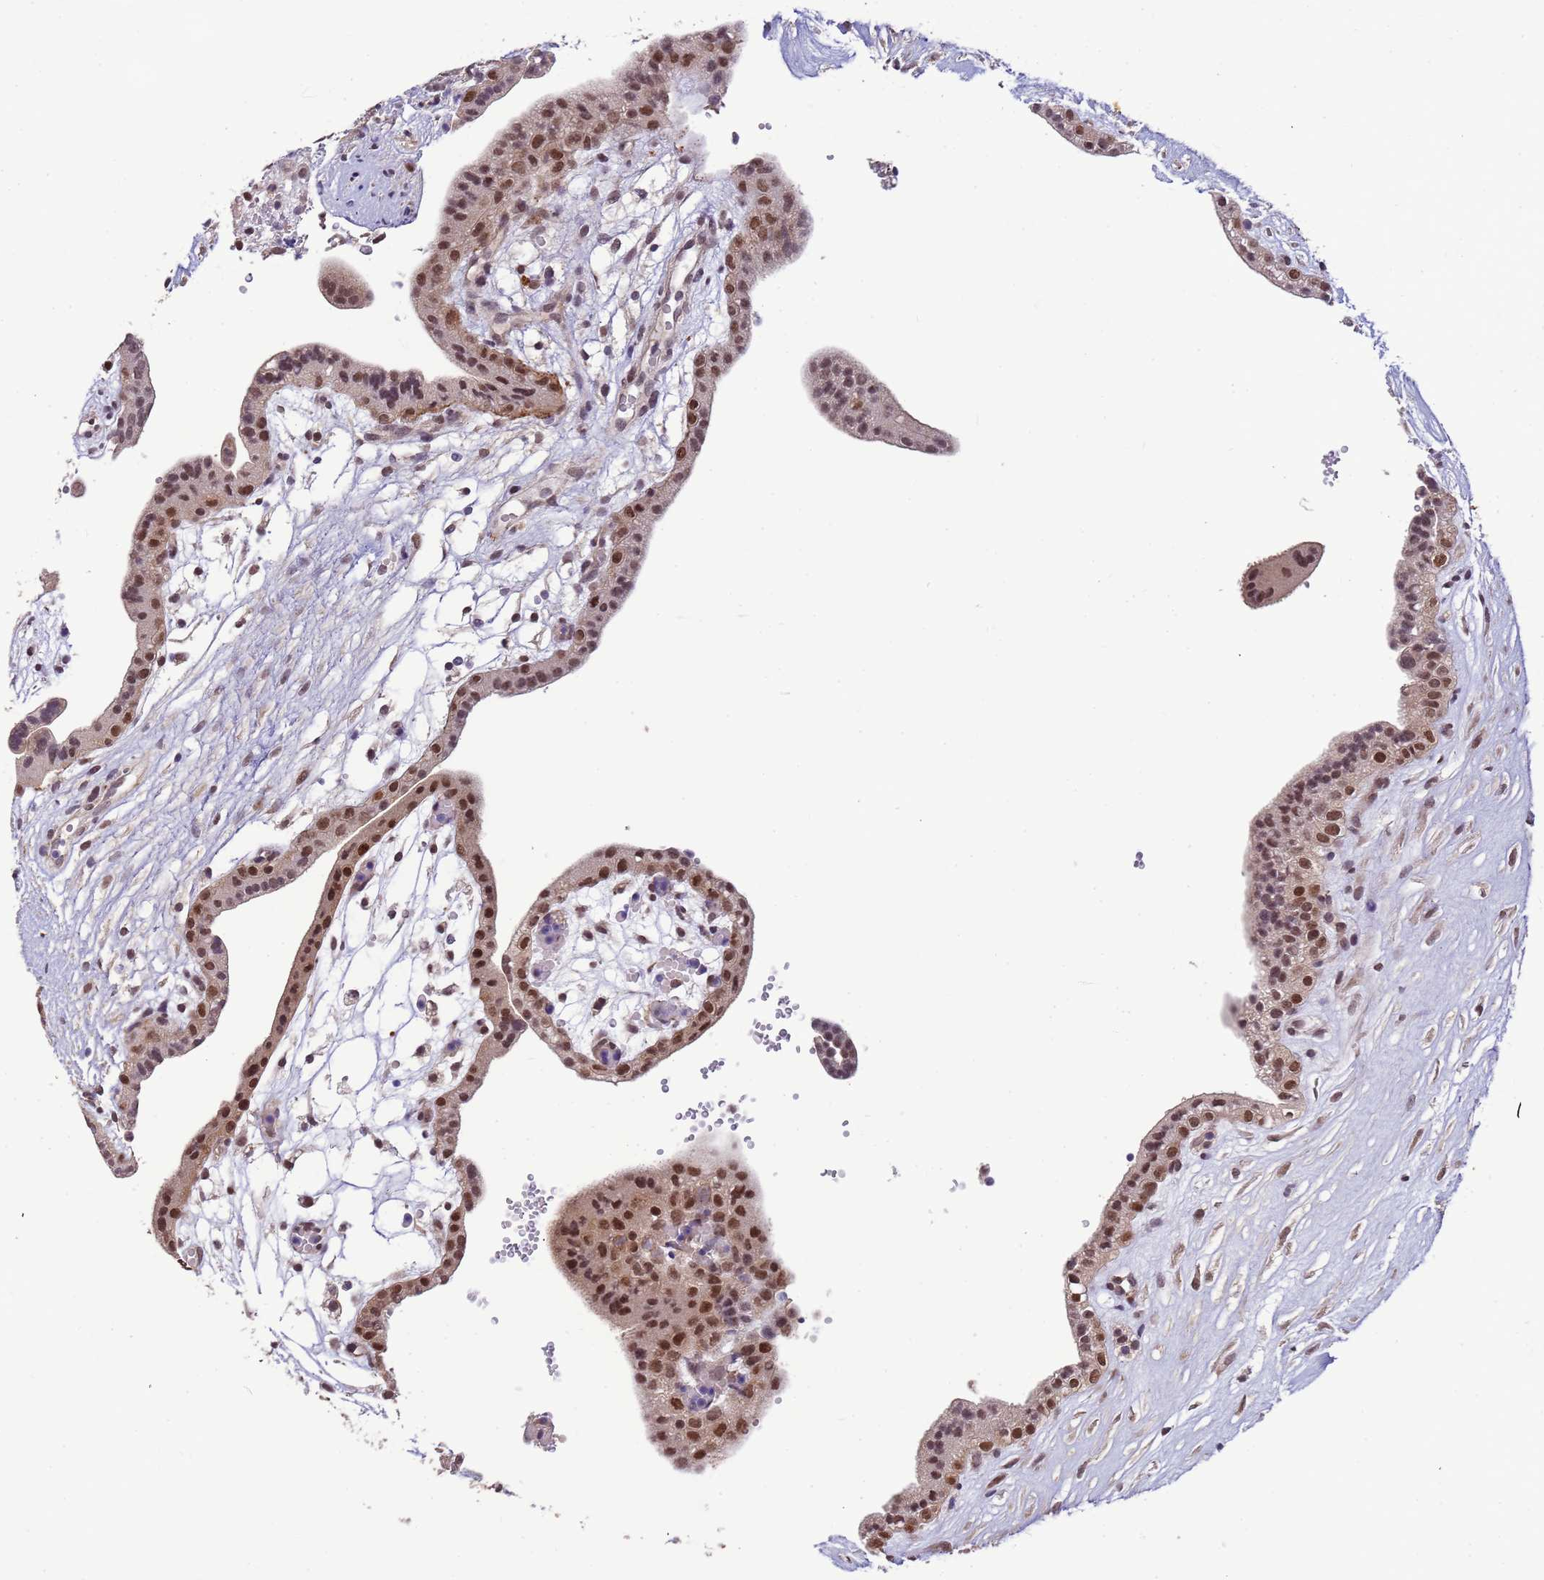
{"staining": {"intensity": "moderate", "quantity": ">75%", "location": "nuclear"}, "tissue": "placenta", "cell_type": "Decidual cells", "image_type": "normal", "snomed": [{"axis": "morphology", "description": "Normal tissue, NOS"}, {"axis": "topography", "description": "Placenta"}], "caption": "Immunohistochemistry of benign placenta exhibits medium levels of moderate nuclear expression in about >75% of decidual cells.", "gene": "ZBTB5", "patient": {"sex": "female", "age": 18}}